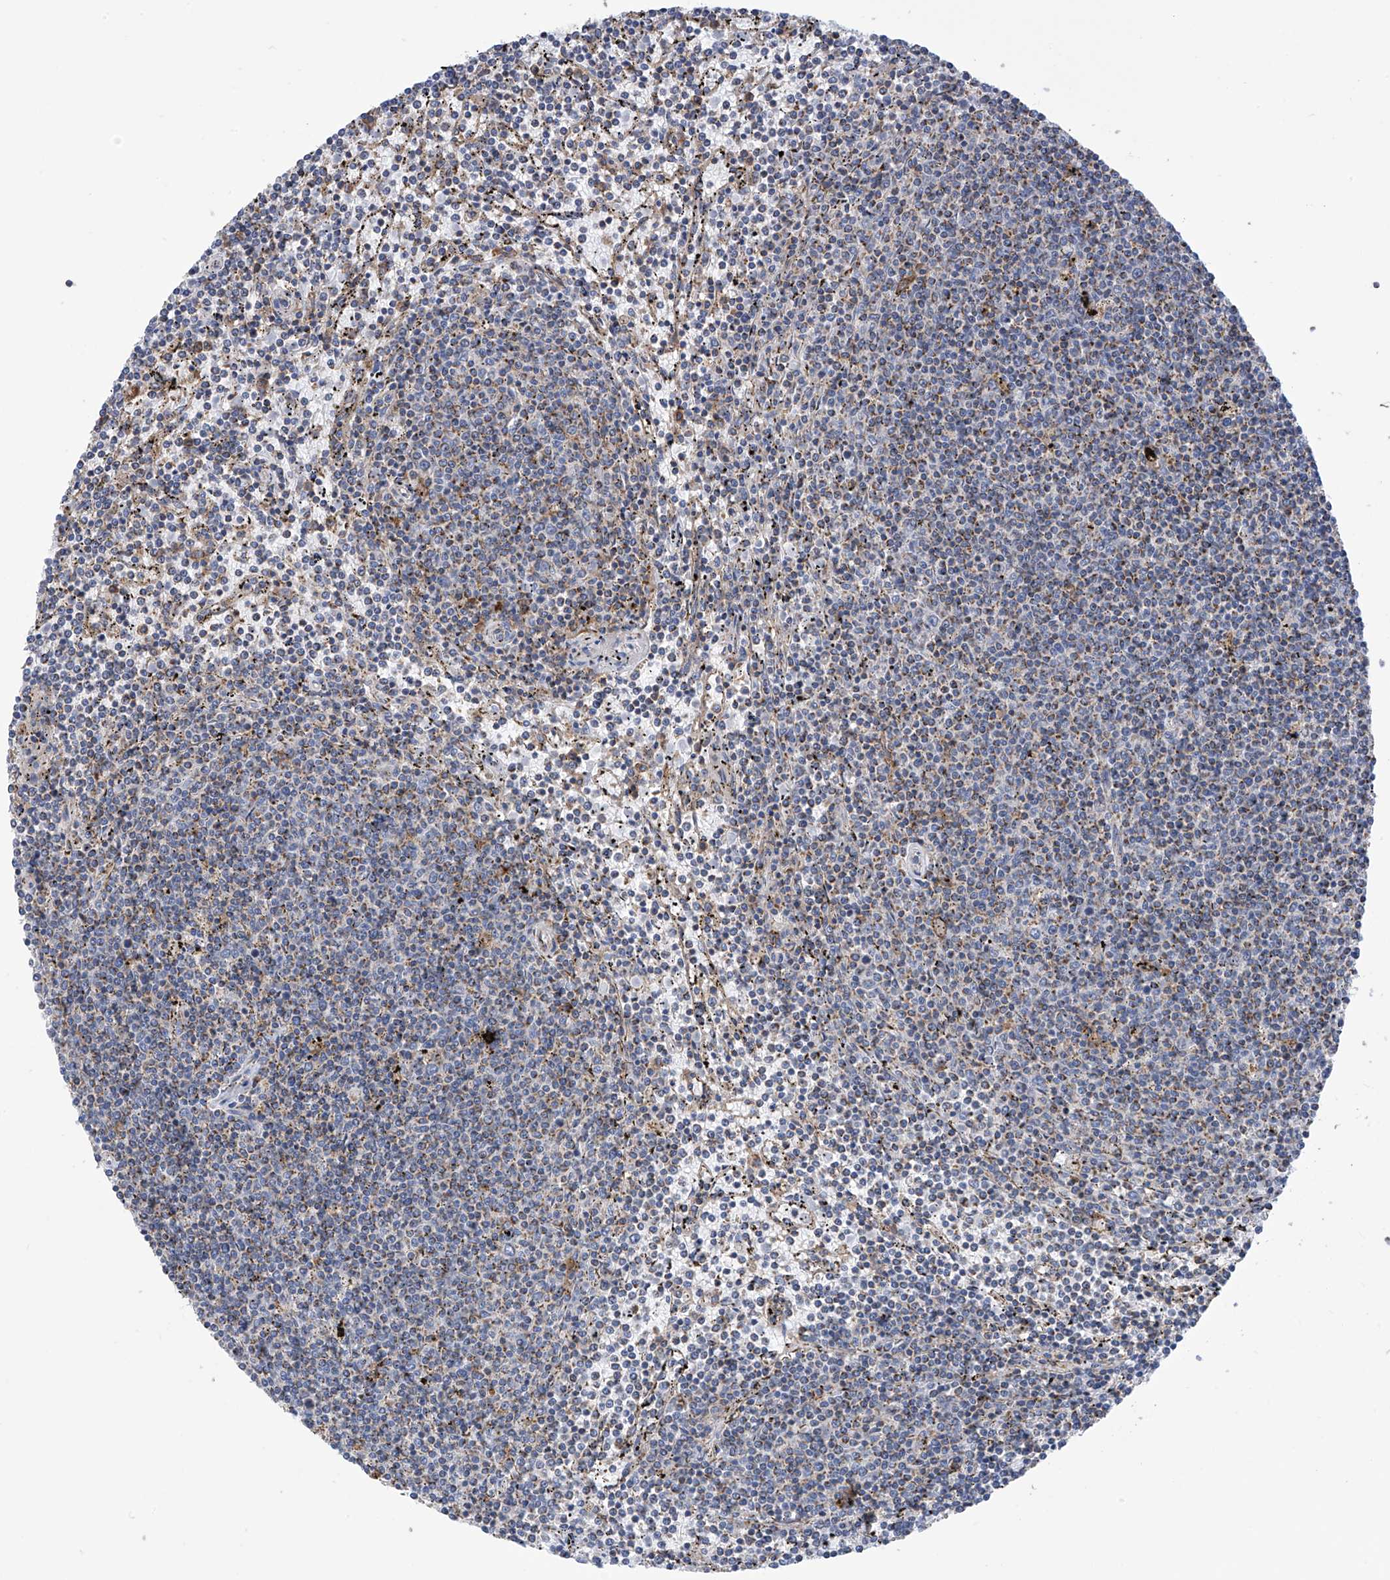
{"staining": {"intensity": "negative", "quantity": "none", "location": "none"}, "tissue": "lymphoma", "cell_type": "Tumor cells", "image_type": "cancer", "snomed": [{"axis": "morphology", "description": "Malignant lymphoma, non-Hodgkin's type, Low grade"}, {"axis": "topography", "description": "Spleen"}], "caption": "A micrograph of low-grade malignant lymphoma, non-Hodgkin's type stained for a protein exhibits no brown staining in tumor cells.", "gene": "P2RX7", "patient": {"sex": "female", "age": 50}}